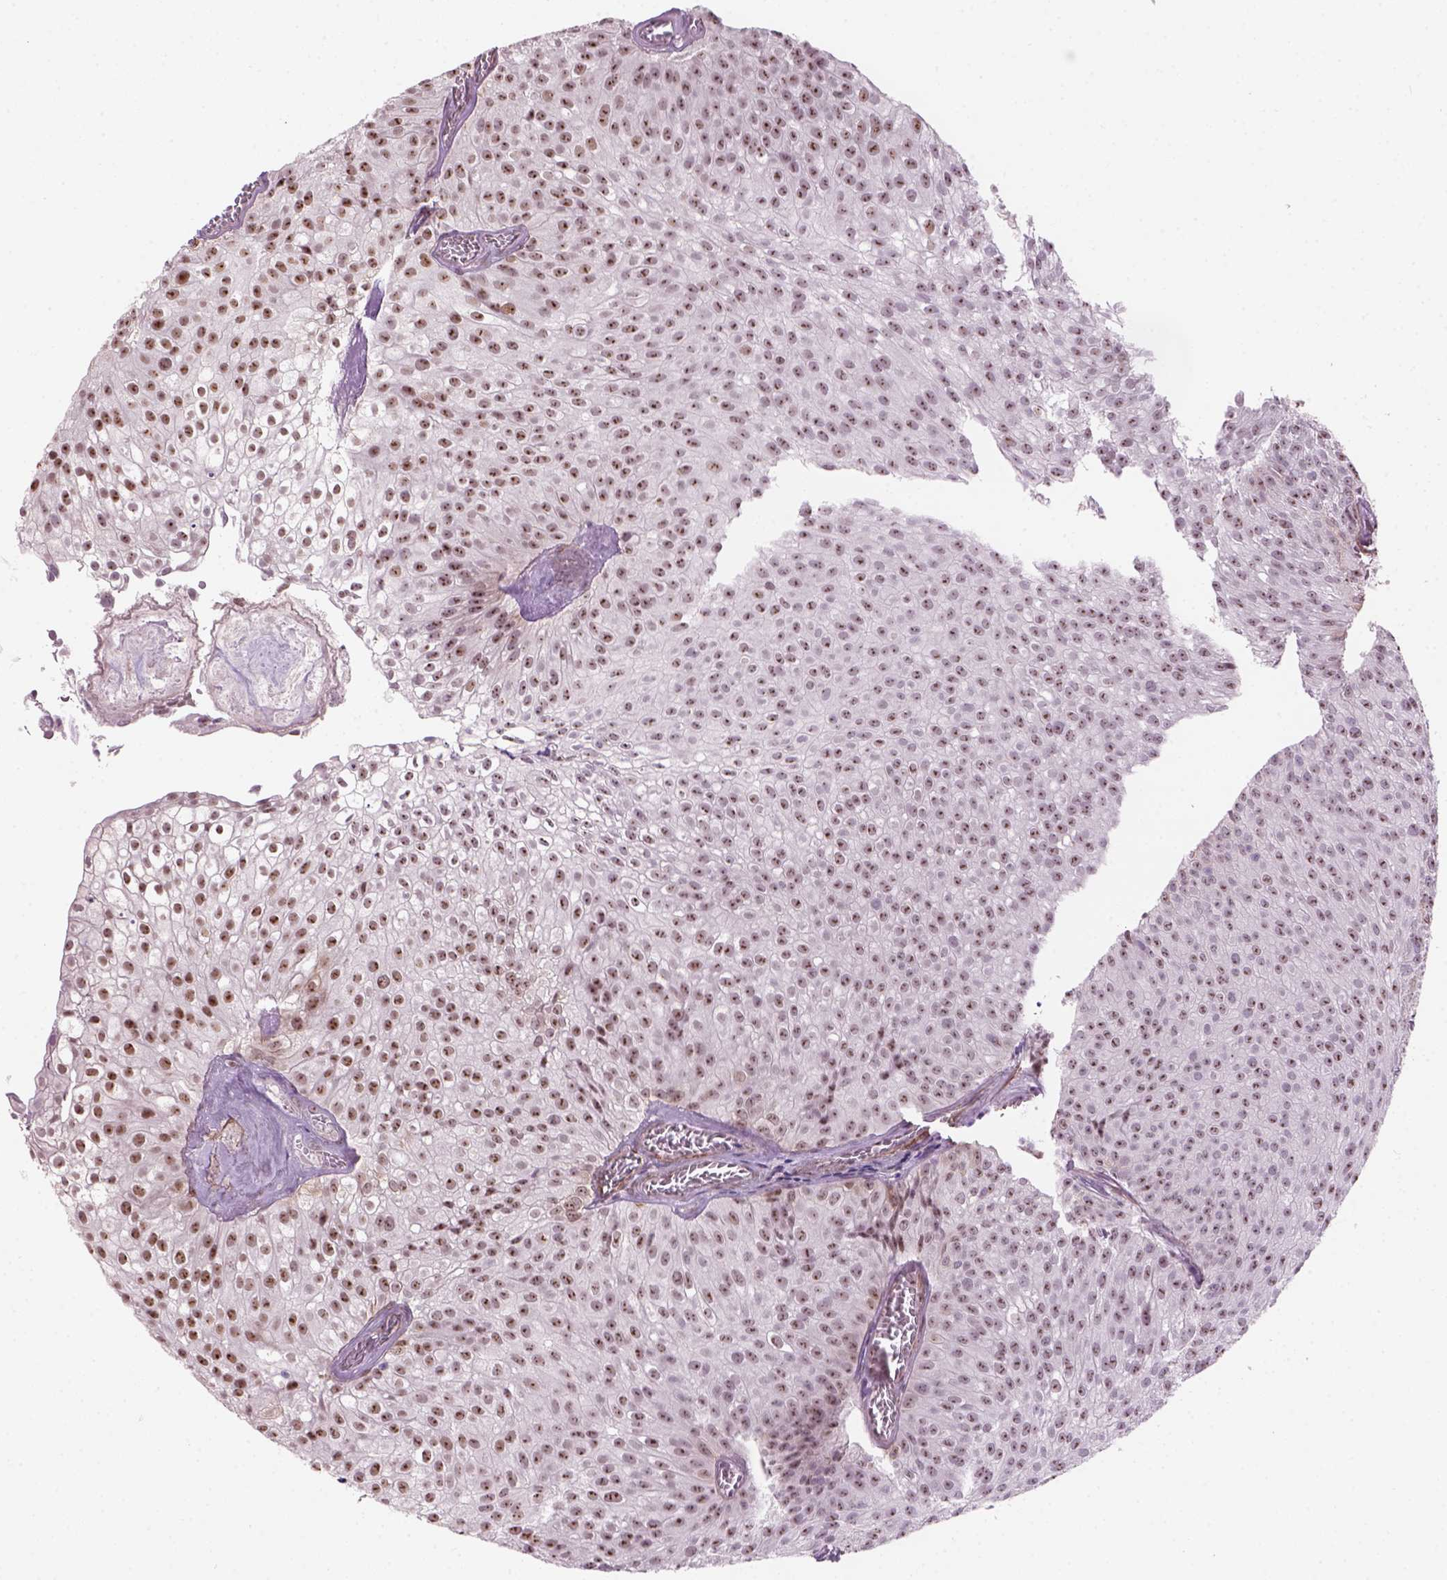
{"staining": {"intensity": "moderate", "quantity": ">75%", "location": "nuclear"}, "tissue": "urothelial cancer", "cell_type": "Tumor cells", "image_type": "cancer", "snomed": [{"axis": "morphology", "description": "Urothelial carcinoma, Low grade"}, {"axis": "topography", "description": "Urinary bladder"}], "caption": "Urothelial carcinoma (low-grade) was stained to show a protein in brown. There is medium levels of moderate nuclear expression in about >75% of tumor cells.", "gene": "RRS1", "patient": {"sex": "male", "age": 70}}